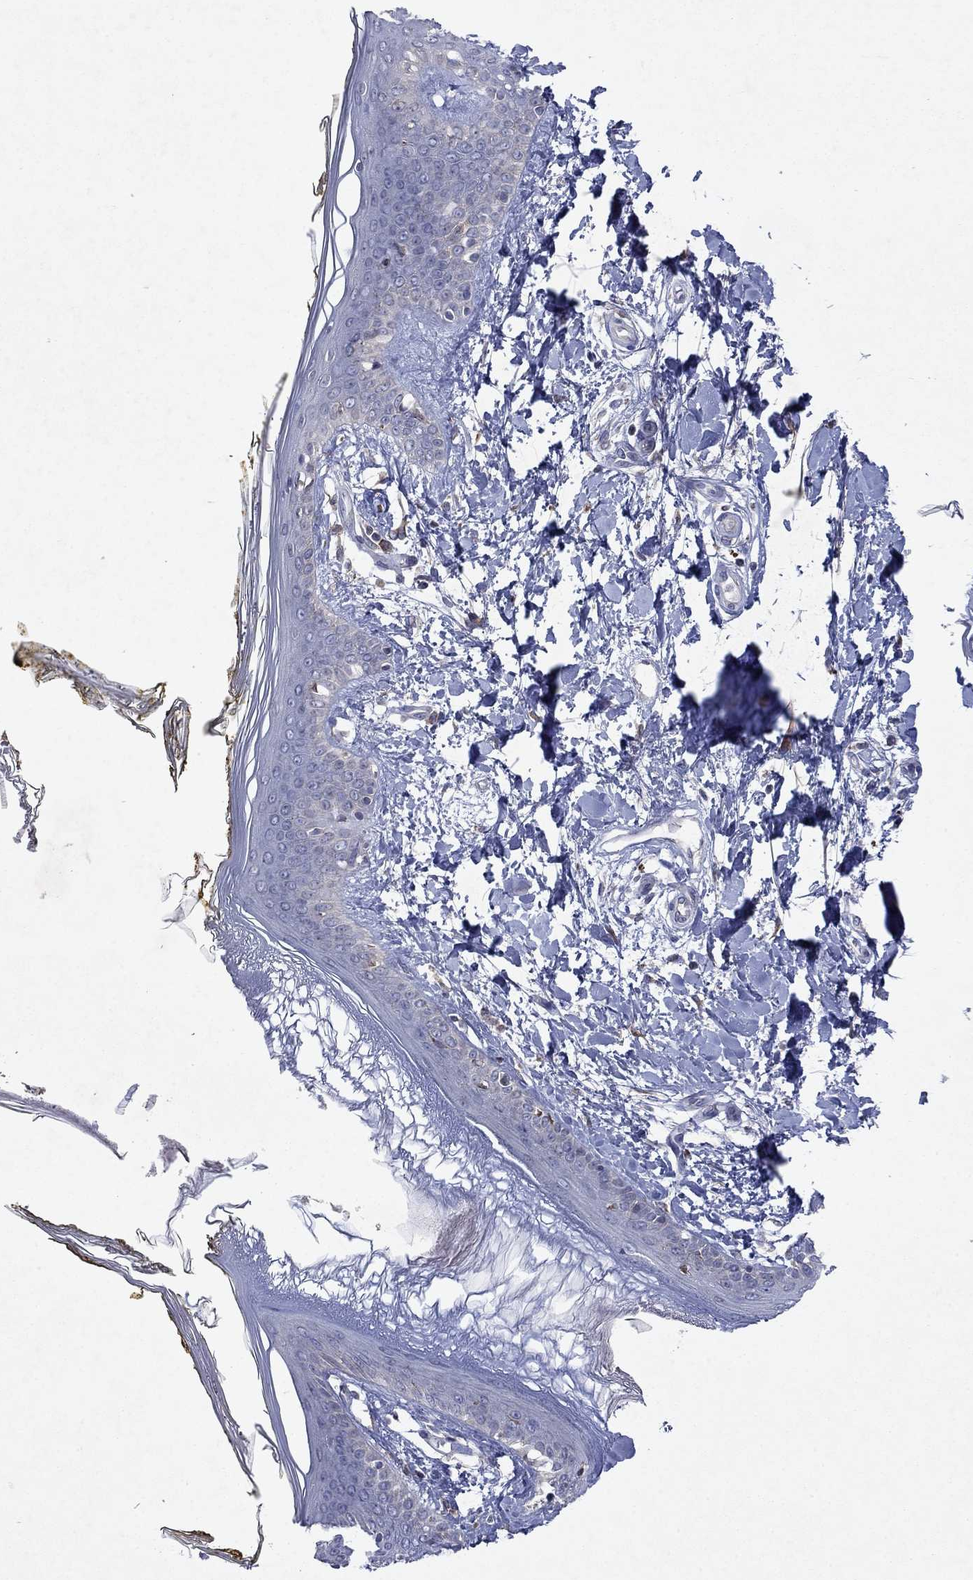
{"staining": {"intensity": "negative", "quantity": "none", "location": "none"}, "tissue": "skin", "cell_type": "Fibroblasts", "image_type": "normal", "snomed": [{"axis": "morphology", "description": "Normal tissue, NOS"}, {"axis": "topography", "description": "Skin"}], "caption": "Immunohistochemistry (IHC) of normal skin demonstrates no expression in fibroblasts.", "gene": "TMEM97", "patient": {"sex": "female", "age": 34}}